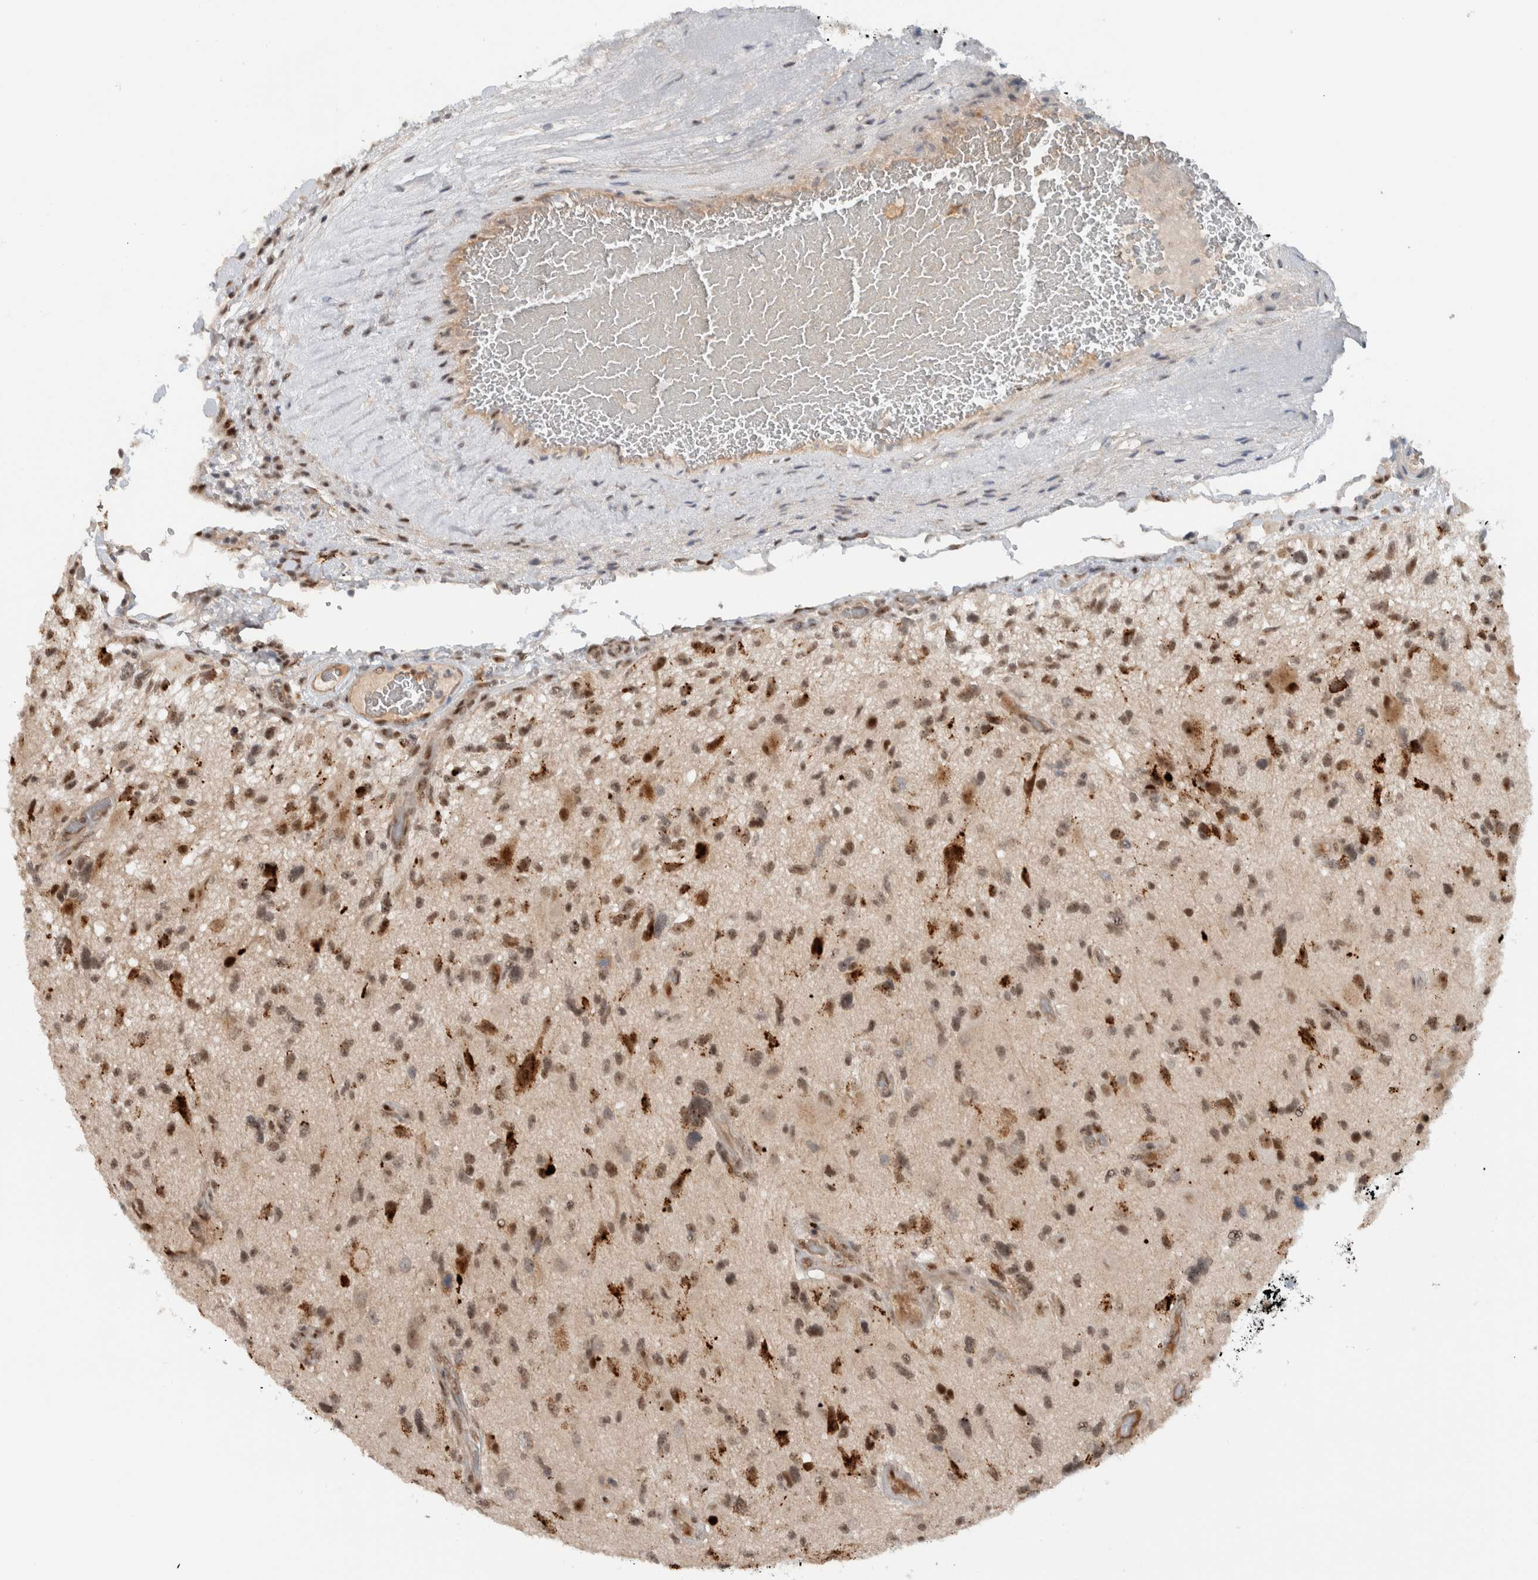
{"staining": {"intensity": "moderate", "quantity": ">75%", "location": "cytoplasmic/membranous,nuclear"}, "tissue": "glioma", "cell_type": "Tumor cells", "image_type": "cancer", "snomed": [{"axis": "morphology", "description": "Glioma, malignant, High grade"}, {"axis": "topography", "description": "Brain"}], "caption": "Immunohistochemistry (IHC) of human malignant high-grade glioma reveals medium levels of moderate cytoplasmic/membranous and nuclear expression in about >75% of tumor cells. The protein is shown in brown color, while the nuclei are stained blue.", "gene": "ZFP91", "patient": {"sex": "male", "age": 33}}